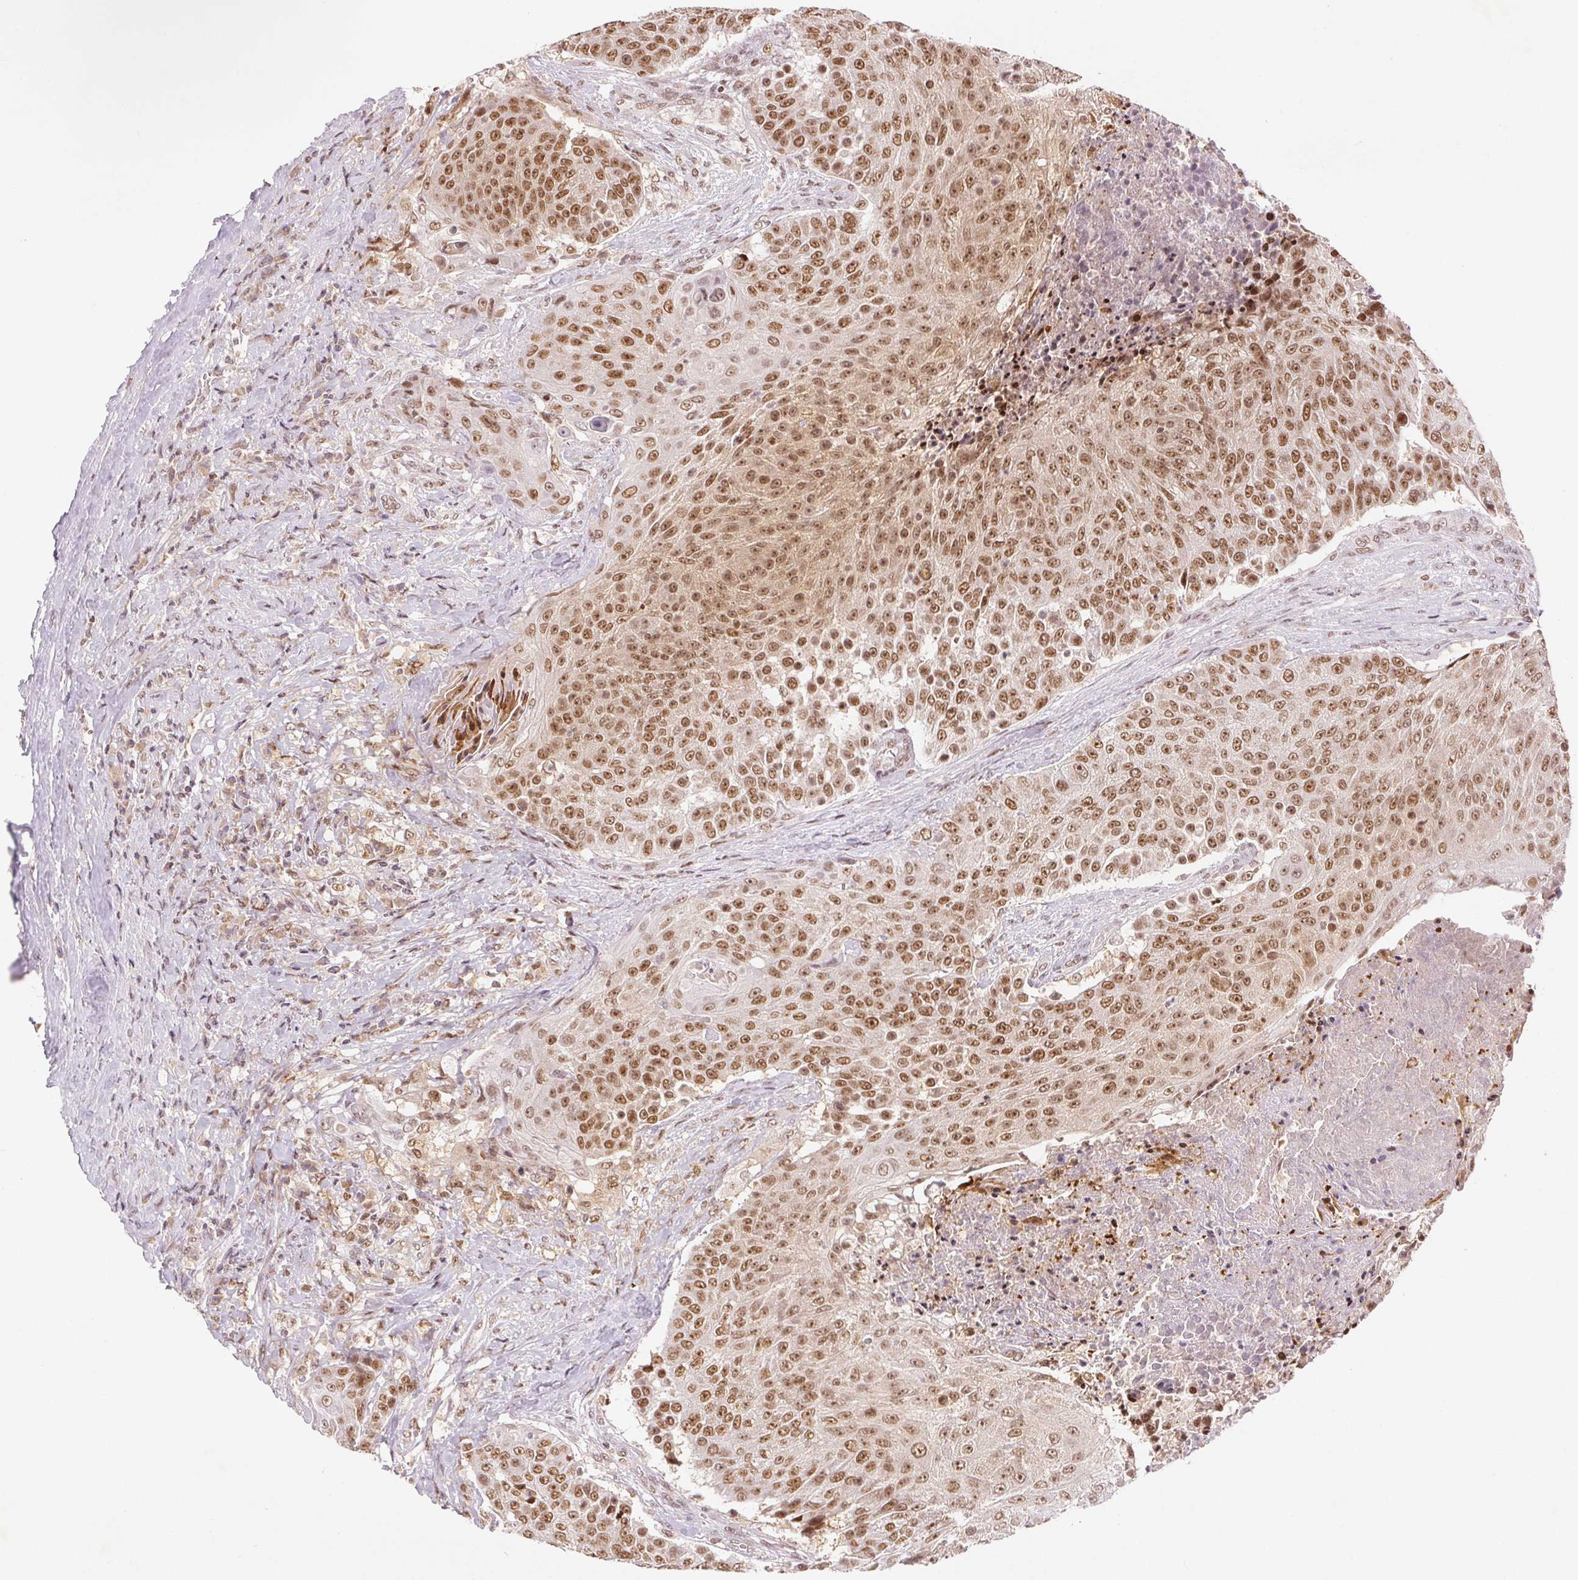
{"staining": {"intensity": "moderate", "quantity": ">75%", "location": "nuclear"}, "tissue": "urothelial cancer", "cell_type": "Tumor cells", "image_type": "cancer", "snomed": [{"axis": "morphology", "description": "Urothelial carcinoma, High grade"}, {"axis": "topography", "description": "Urinary bladder"}], "caption": "IHC staining of high-grade urothelial carcinoma, which demonstrates medium levels of moderate nuclear staining in approximately >75% of tumor cells indicating moderate nuclear protein staining. The staining was performed using DAB (brown) for protein detection and nuclei were counterstained in hematoxylin (blue).", "gene": "DEK", "patient": {"sex": "female", "age": 63}}